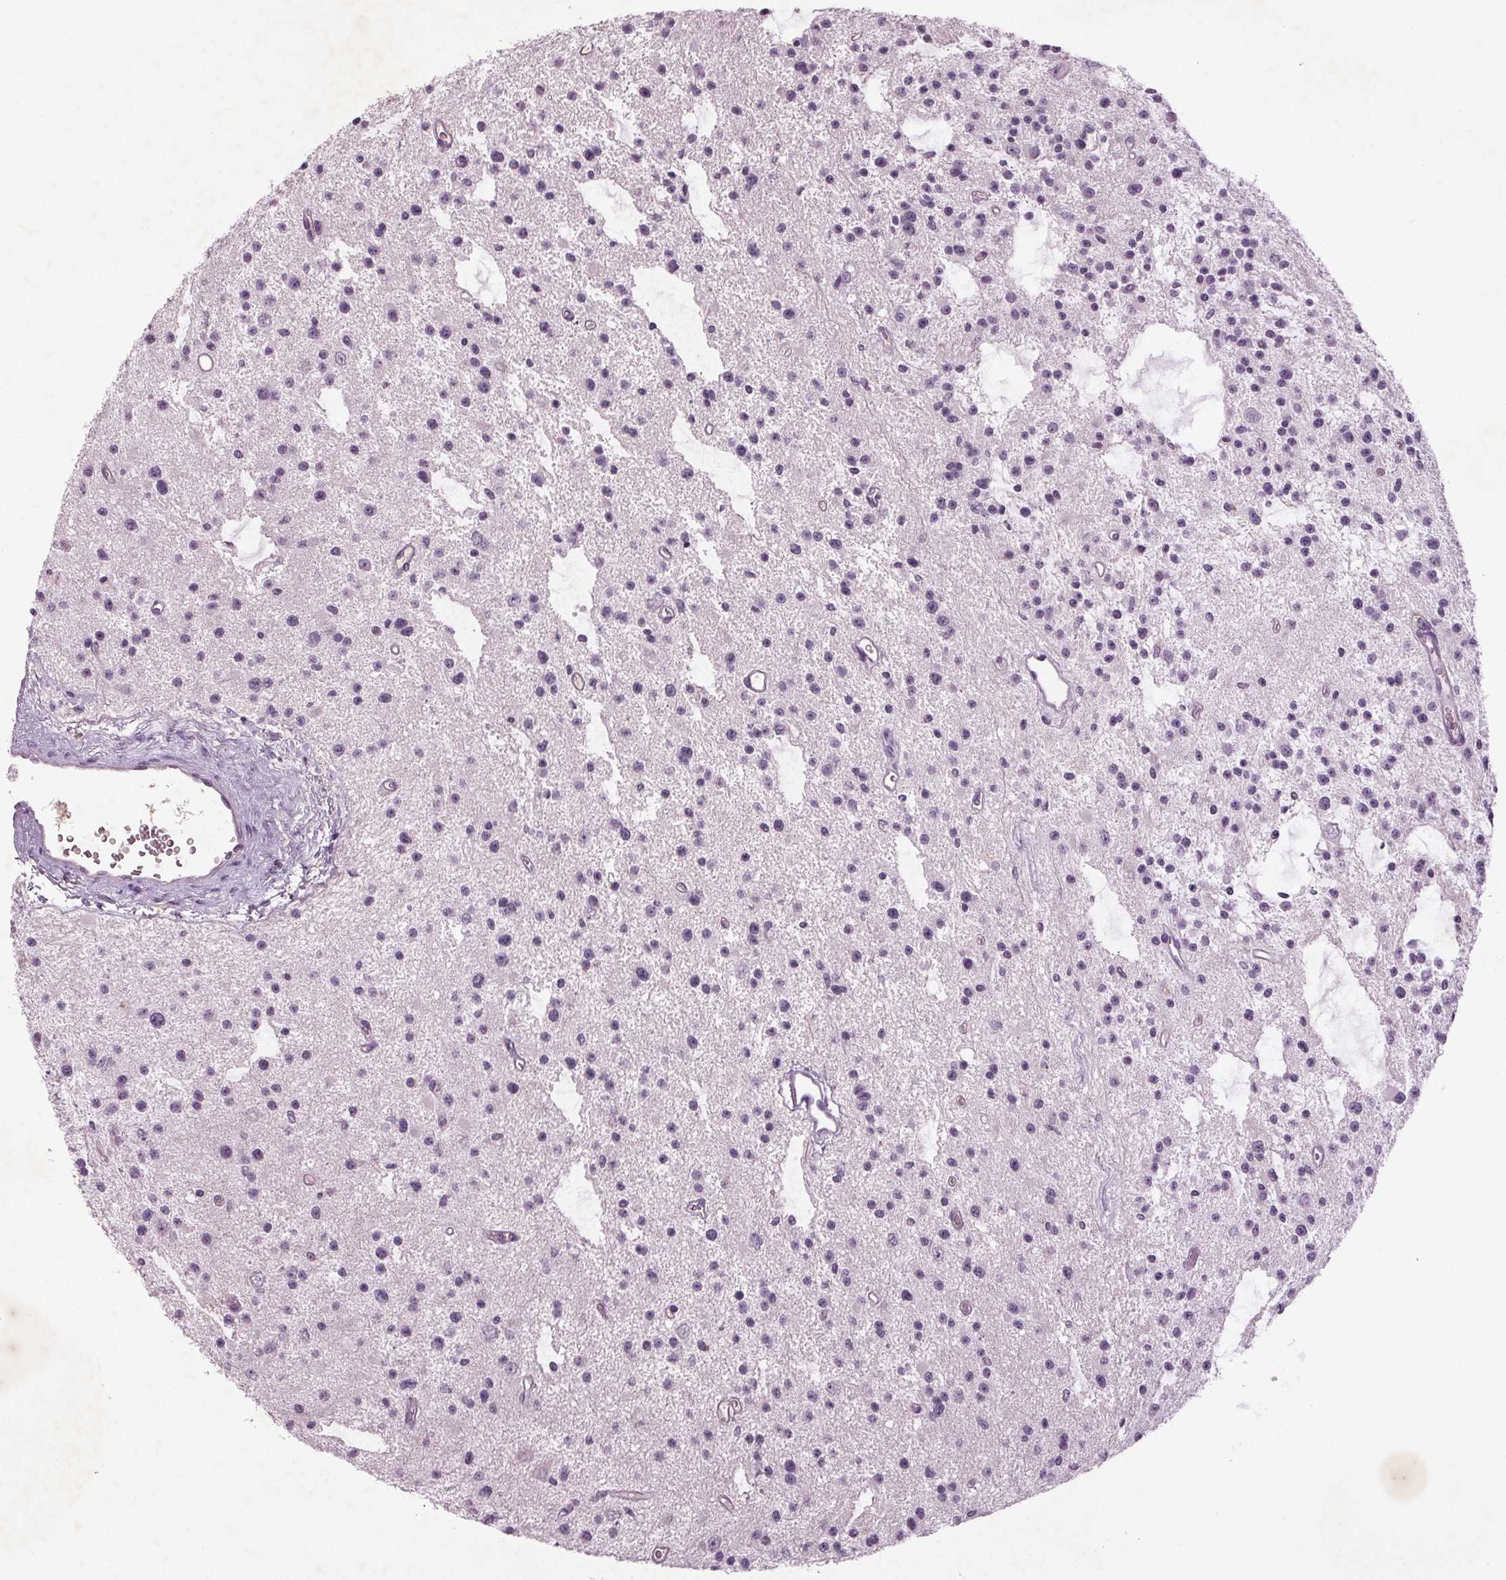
{"staining": {"intensity": "negative", "quantity": "none", "location": "none"}, "tissue": "glioma", "cell_type": "Tumor cells", "image_type": "cancer", "snomed": [{"axis": "morphology", "description": "Glioma, malignant, Low grade"}, {"axis": "topography", "description": "Brain"}], "caption": "Immunohistochemistry (IHC) image of neoplastic tissue: malignant glioma (low-grade) stained with DAB (3,3'-diaminobenzidine) exhibits no significant protein positivity in tumor cells.", "gene": "BHLHE22", "patient": {"sex": "male", "age": 43}}